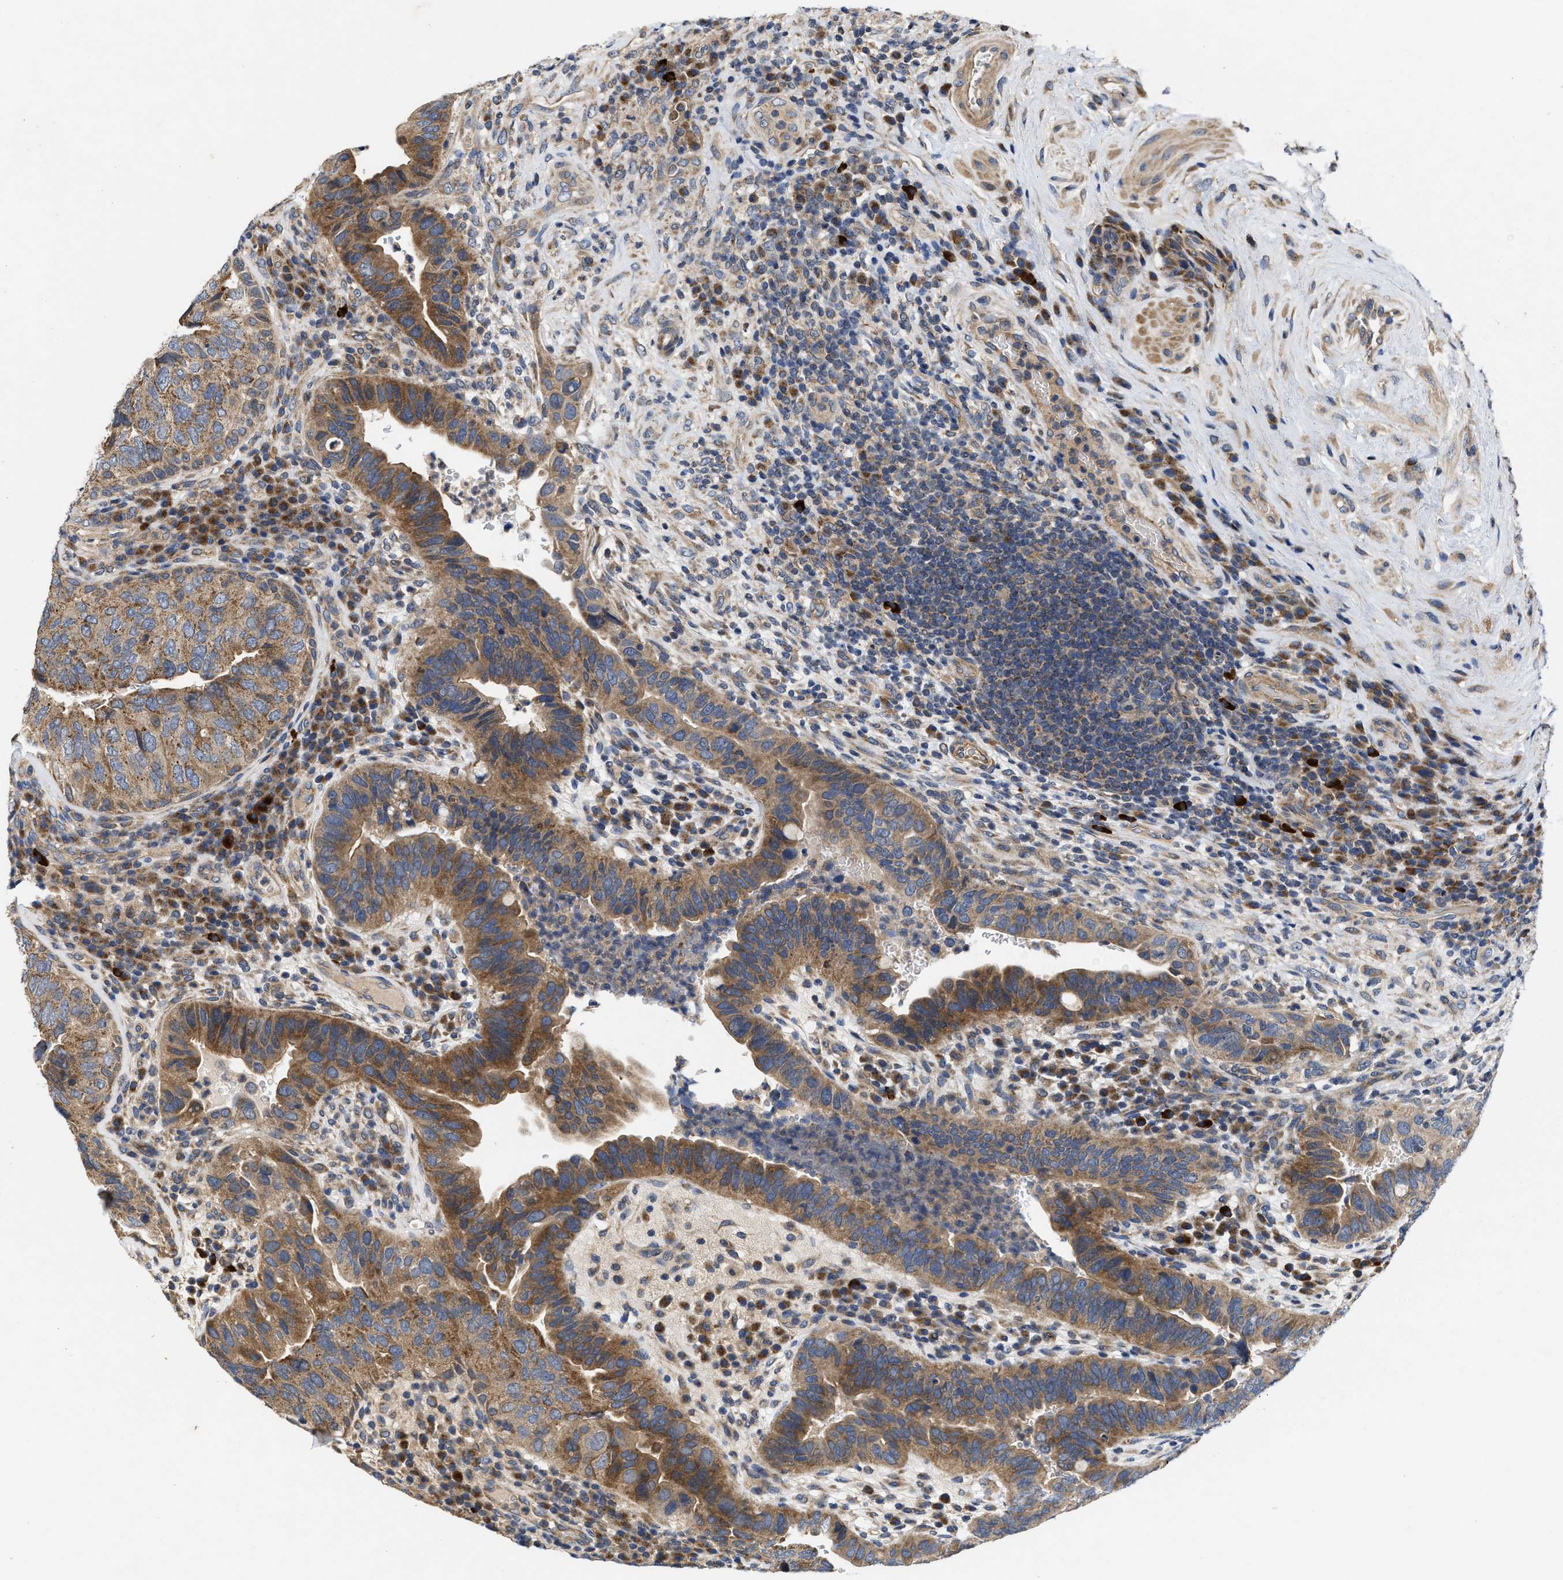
{"staining": {"intensity": "moderate", "quantity": ">75%", "location": "cytoplasmic/membranous"}, "tissue": "urothelial cancer", "cell_type": "Tumor cells", "image_type": "cancer", "snomed": [{"axis": "morphology", "description": "Urothelial carcinoma, High grade"}, {"axis": "topography", "description": "Urinary bladder"}], "caption": "A photomicrograph of high-grade urothelial carcinoma stained for a protein reveals moderate cytoplasmic/membranous brown staining in tumor cells.", "gene": "EFNA4", "patient": {"sex": "female", "age": 82}}